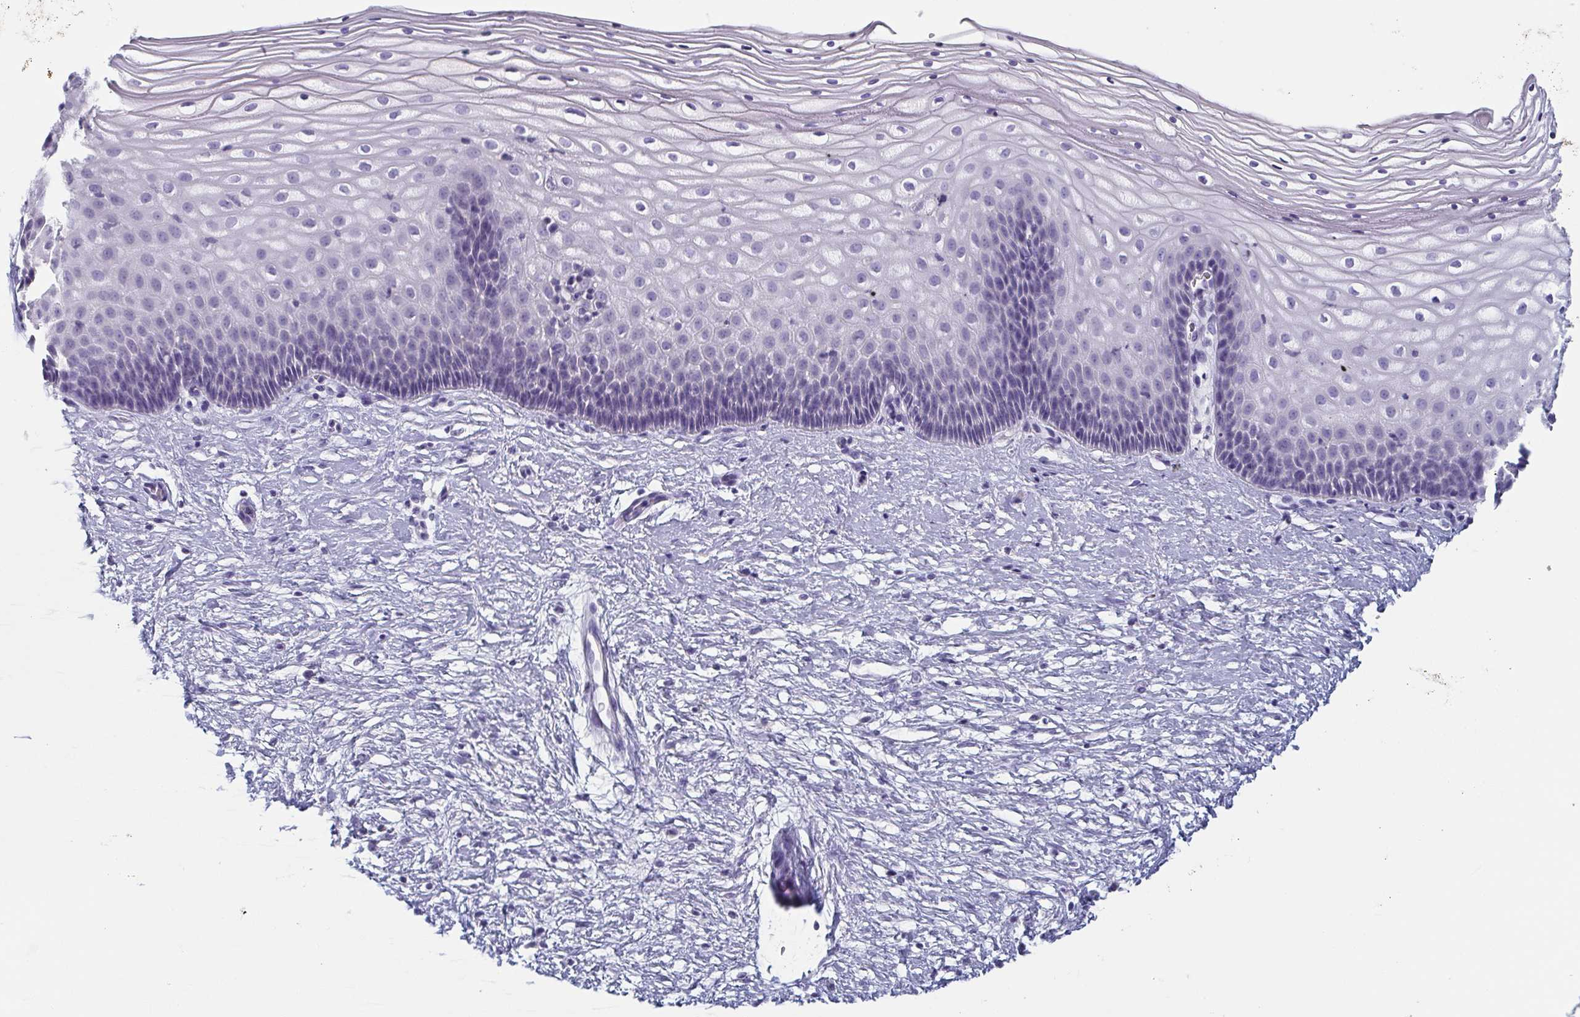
{"staining": {"intensity": "negative", "quantity": "none", "location": "none"}, "tissue": "cervix", "cell_type": "Glandular cells", "image_type": "normal", "snomed": [{"axis": "morphology", "description": "Normal tissue, NOS"}, {"axis": "topography", "description": "Cervix"}], "caption": "This is an immunohistochemistry (IHC) micrograph of normal human cervix. There is no staining in glandular cells.", "gene": "ITLN1", "patient": {"sex": "female", "age": 36}}